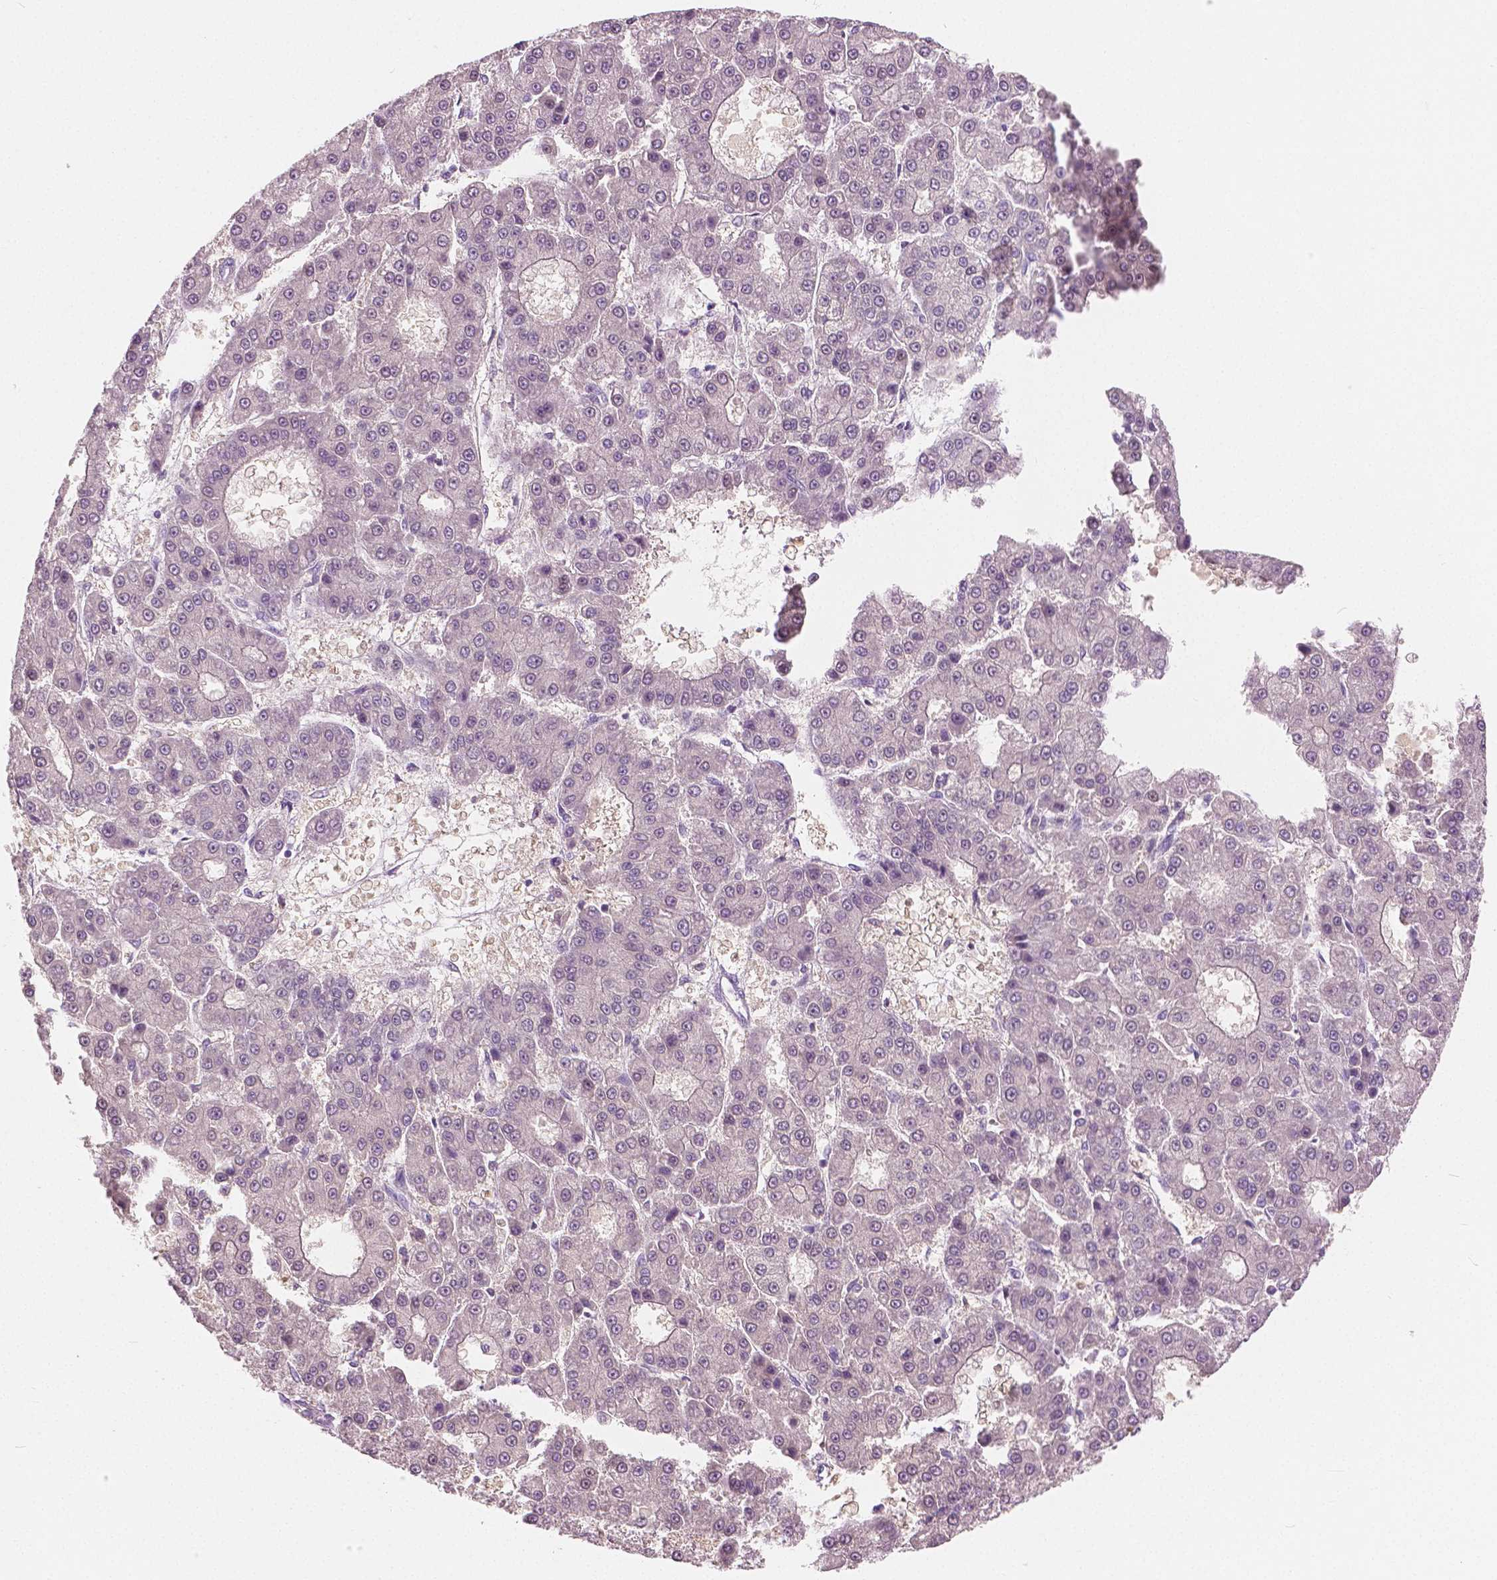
{"staining": {"intensity": "negative", "quantity": "none", "location": "none"}, "tissue": "liver cancer", "cell_type": "Tumor cells", "image_type": "cancer", "snomed": [{"axis": "morphology", "description": "Carcinoma, Hepatocellular, NOS"}, {"axis": "topography", "description": "Liver"}], "caption": "An image of hepatocellular carcinoma (liver) stained for a protein demonstrates no brown staining in tumor cells.", "gene": "GALM", "patient": {"sex": "male", "age": 70}}